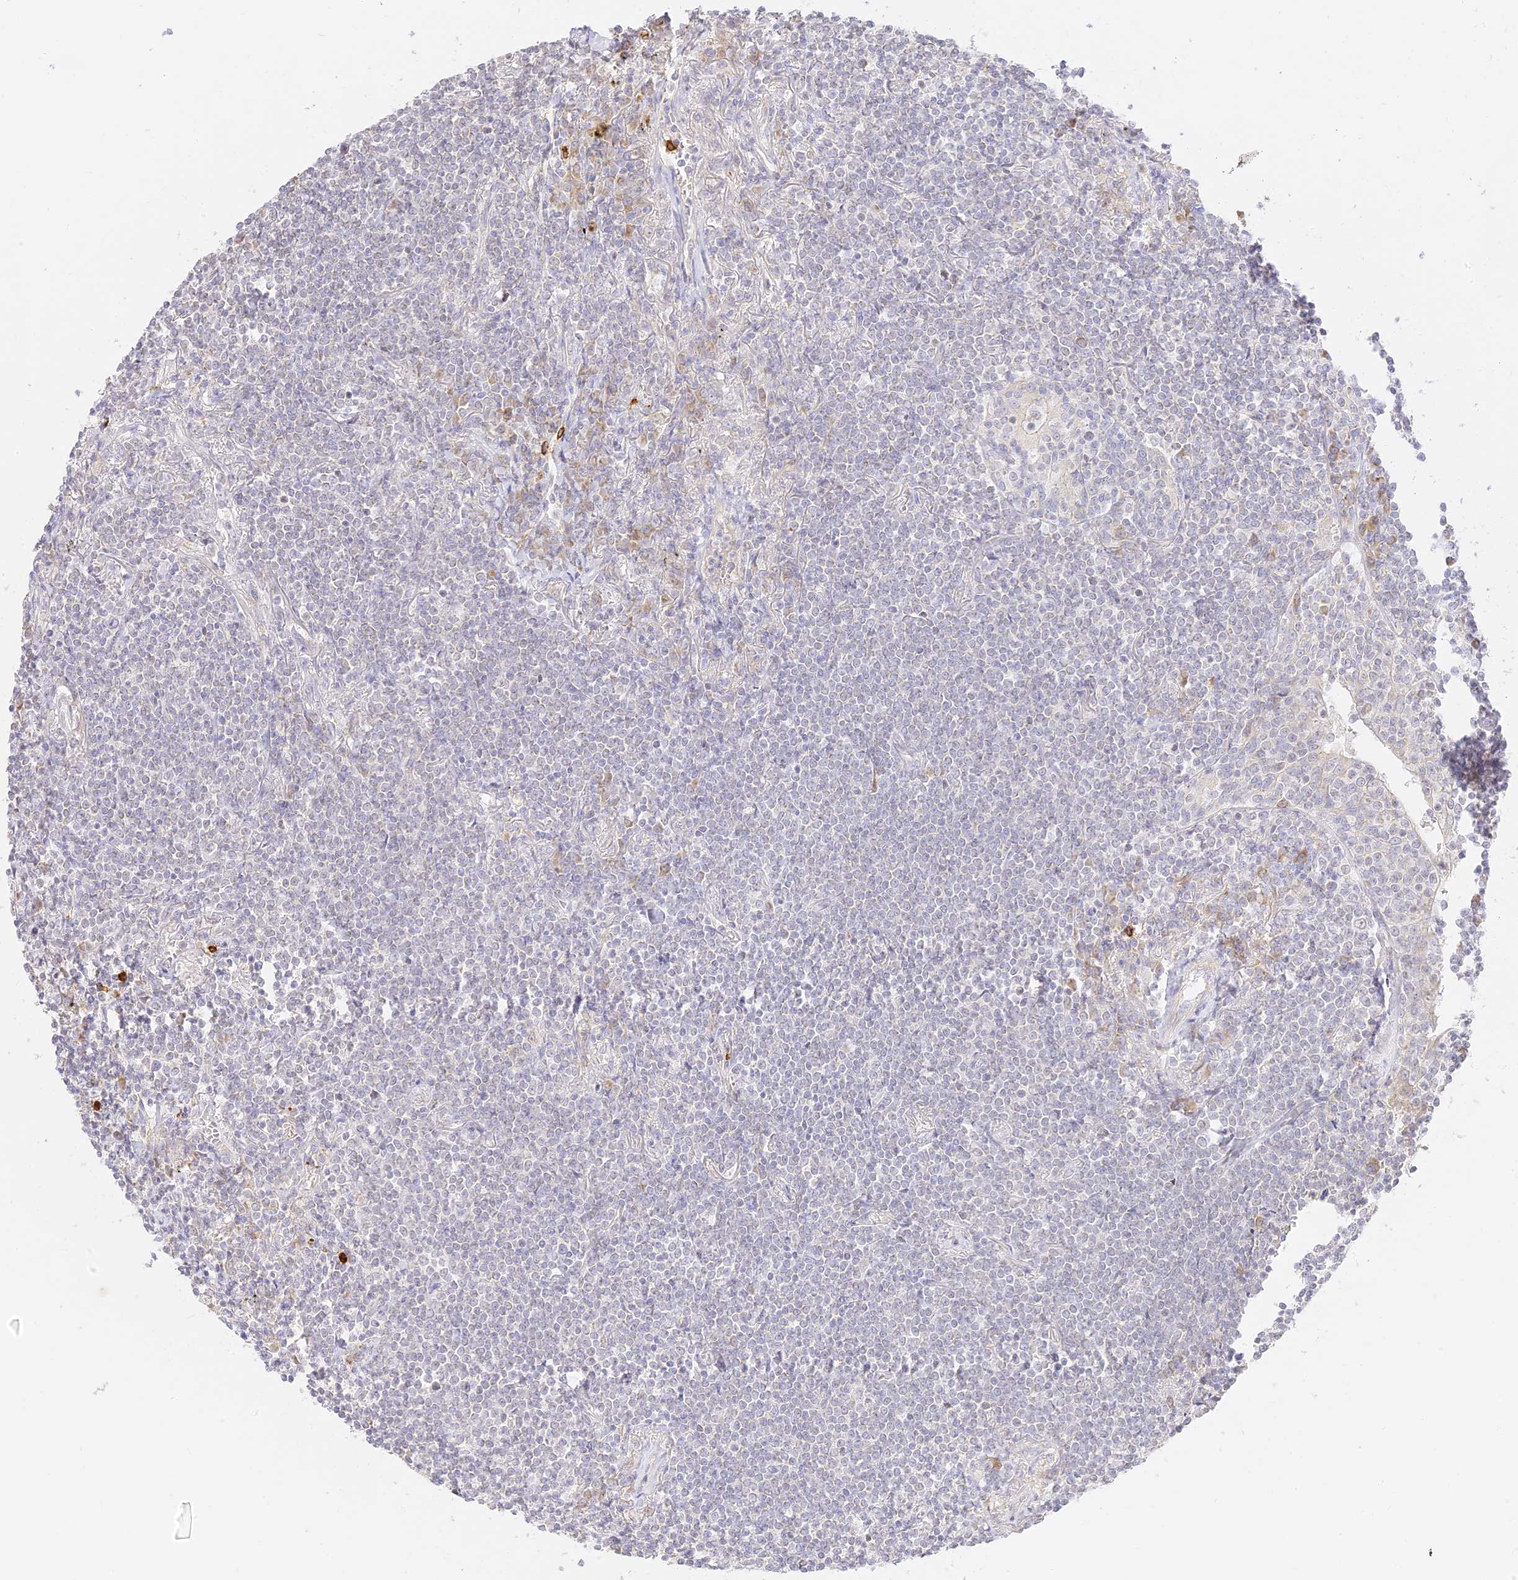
{"staining": {"intensity": "negative", "quantity": "none", "location": "none"}, "tissue": "lymphoma", "cell_type": "Tumor cells", "image_type": "cancer", "snomed": [{"axis": "morphology", "description": "Malignant lymphoma, non-Hodgkin's type, Low grade"}, {"axis": "topography", "description": "Lung"}], "caption": "The micrograph shows no staining of tumor cells in low-grade malignant lymphoma, non-Hodgkin's type. Nuclei are stained in blue.", "gene": "LRRC15", "patient": {"sex": "female", "age": 71}}